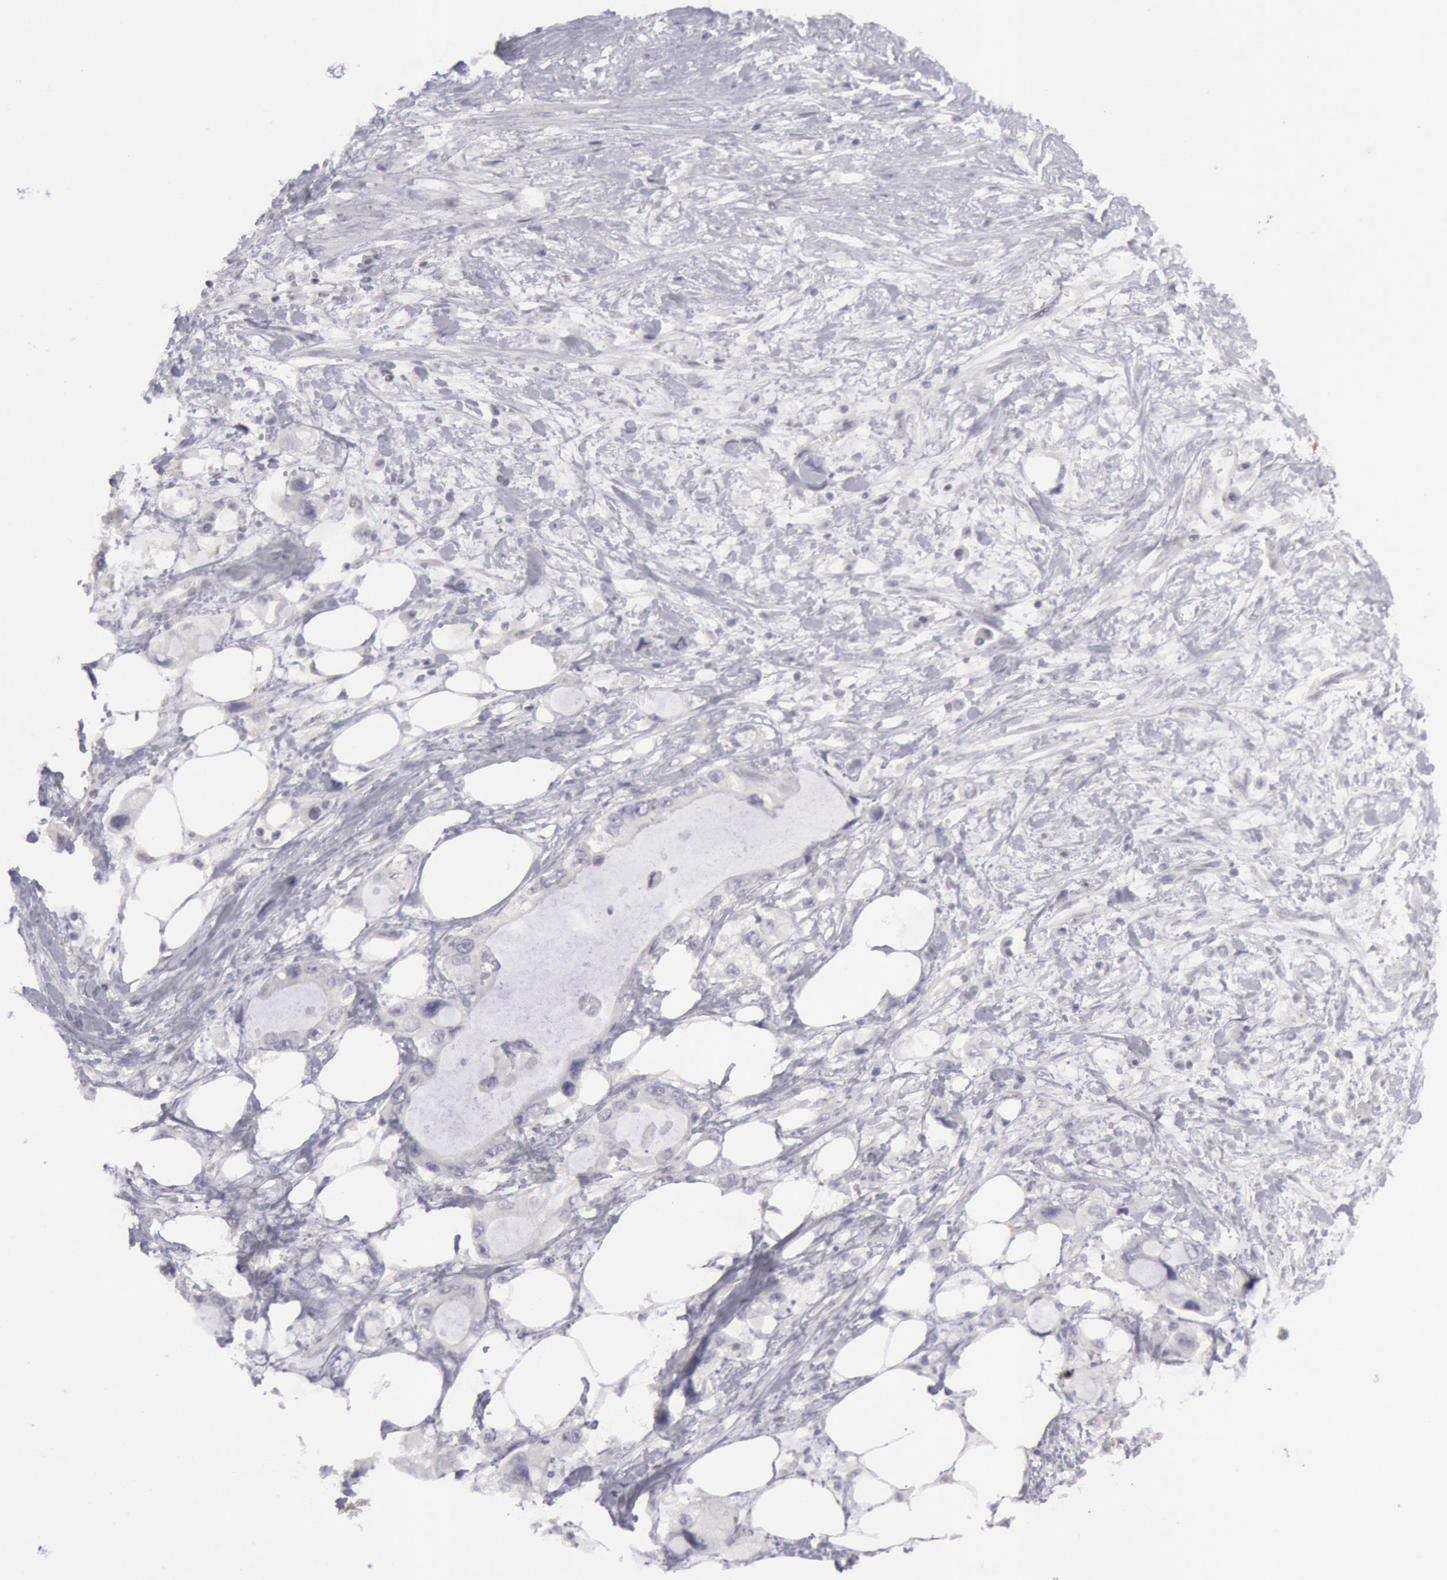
{"staining": {"intensity": "negative", "quantity": "none", "location": "none"}, "tissue": "pancreatic cancer", "cell_type": "Tumor cells", "image_type": "cancer", "snomed": [{"axis": "morphology", "description": "Adenocarcinoma, NOS"}, {"axis": "topography", "description": "Pancreas"}, {"axis": "topography", "description": "Stomach, upper"}], "caption": "IHC photomicrograph of neoplastic tissue: human pancreatic cancer (adenocarcinoma) stained with DAB demonstrates no significant protein staining in tumor cells.", "gene": "JOSD1", "patient": {"sex": "male", "age": 77}}